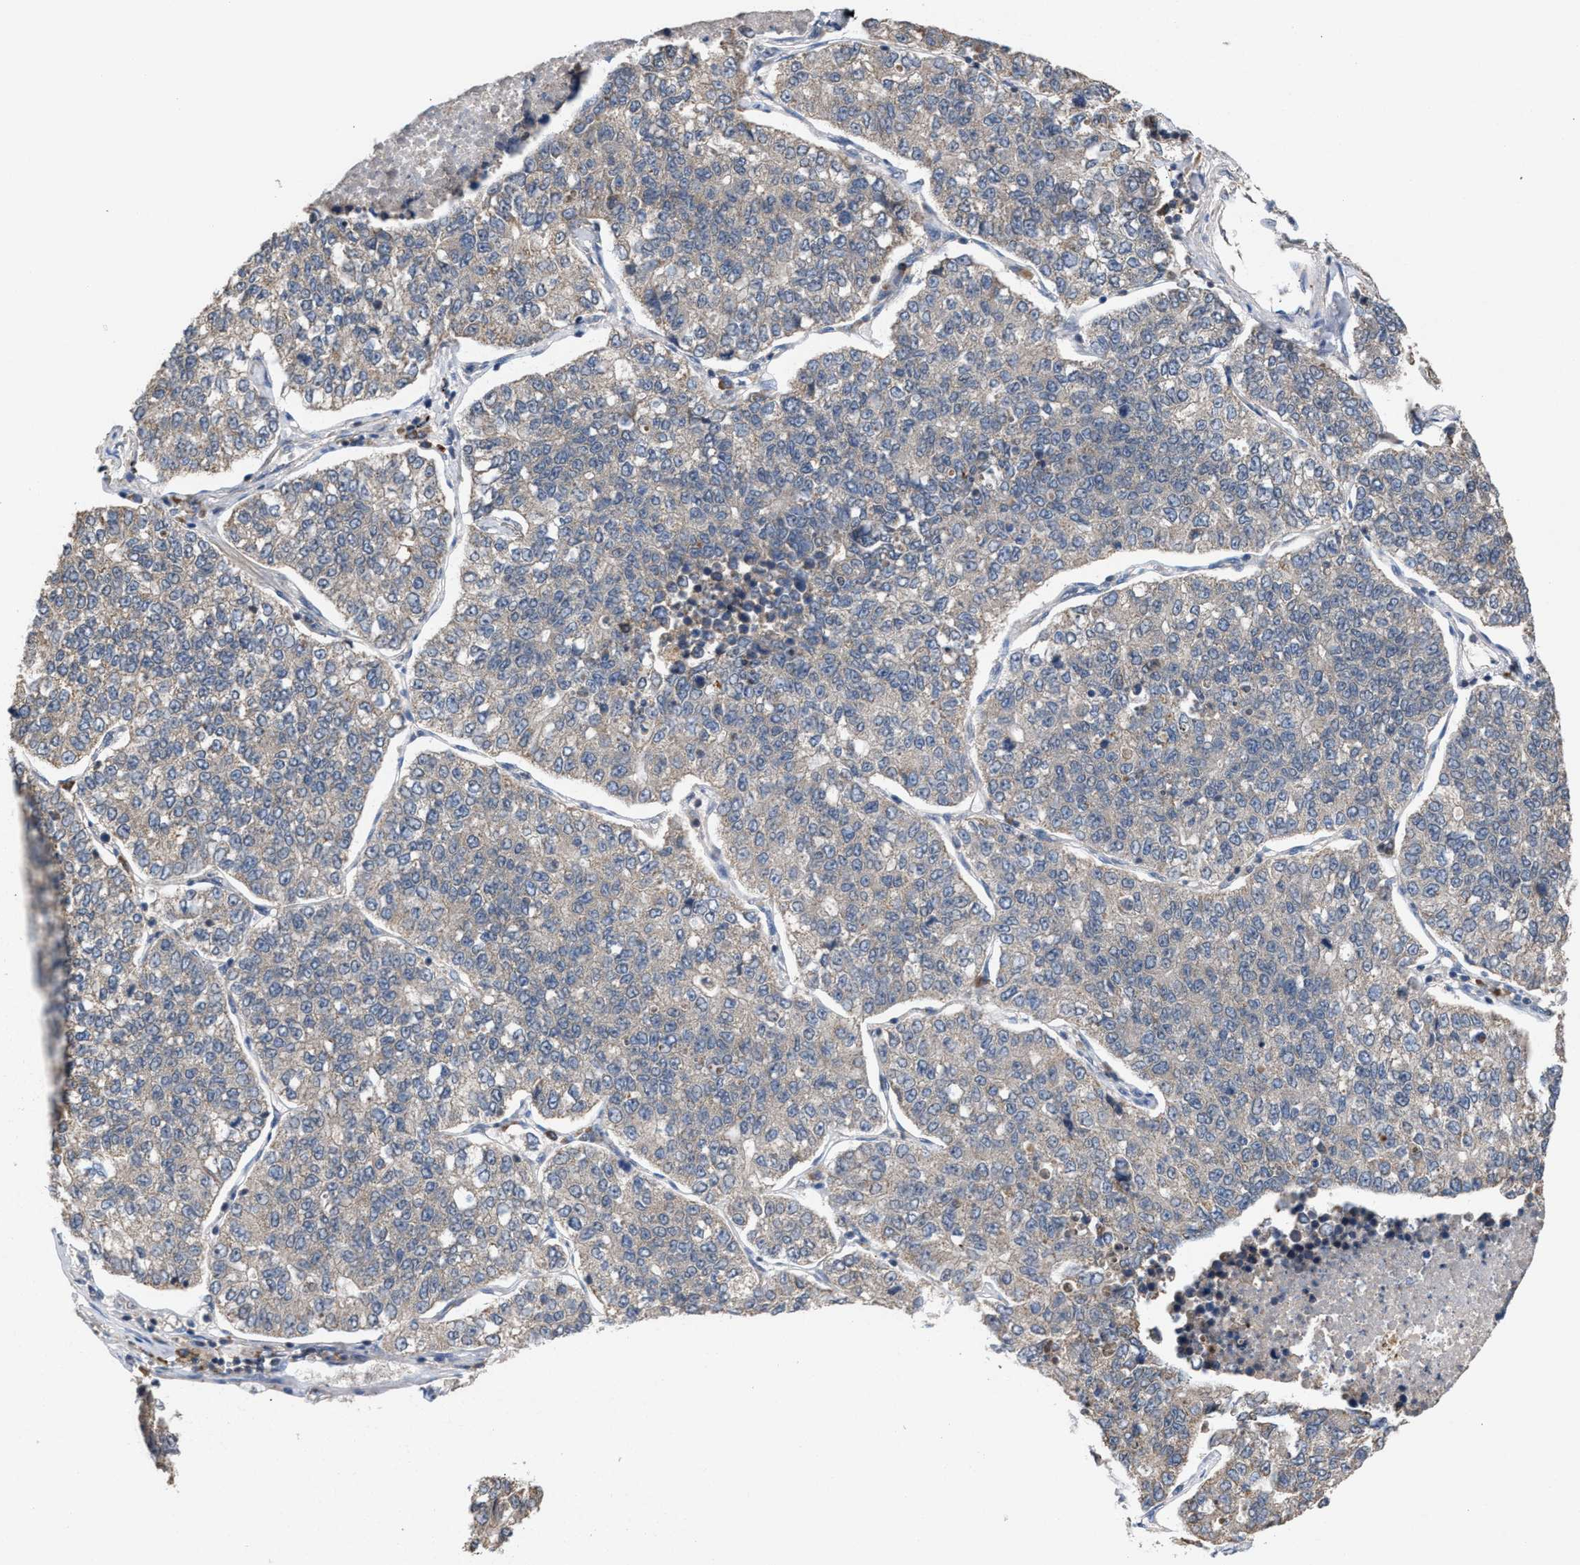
{"staining": {"intensity": "weak", "quantity": "<25%", "location": "cytoplasmic/membranous"}, "tissue": "lung cancer", "cell_type": "Tumor cells", "image_type": "cancer", "snomed": [{"axis": "morphology", "description": "Adenocarcinoma, NOS"}, {"axis": "topography", "description": "Lung"}], "caption": "Protein analysis of lung cancer reveals no significant positivity in tumor cells.", "gene": "C9orf78", "patient": {"sex": "male", "age": 49}}